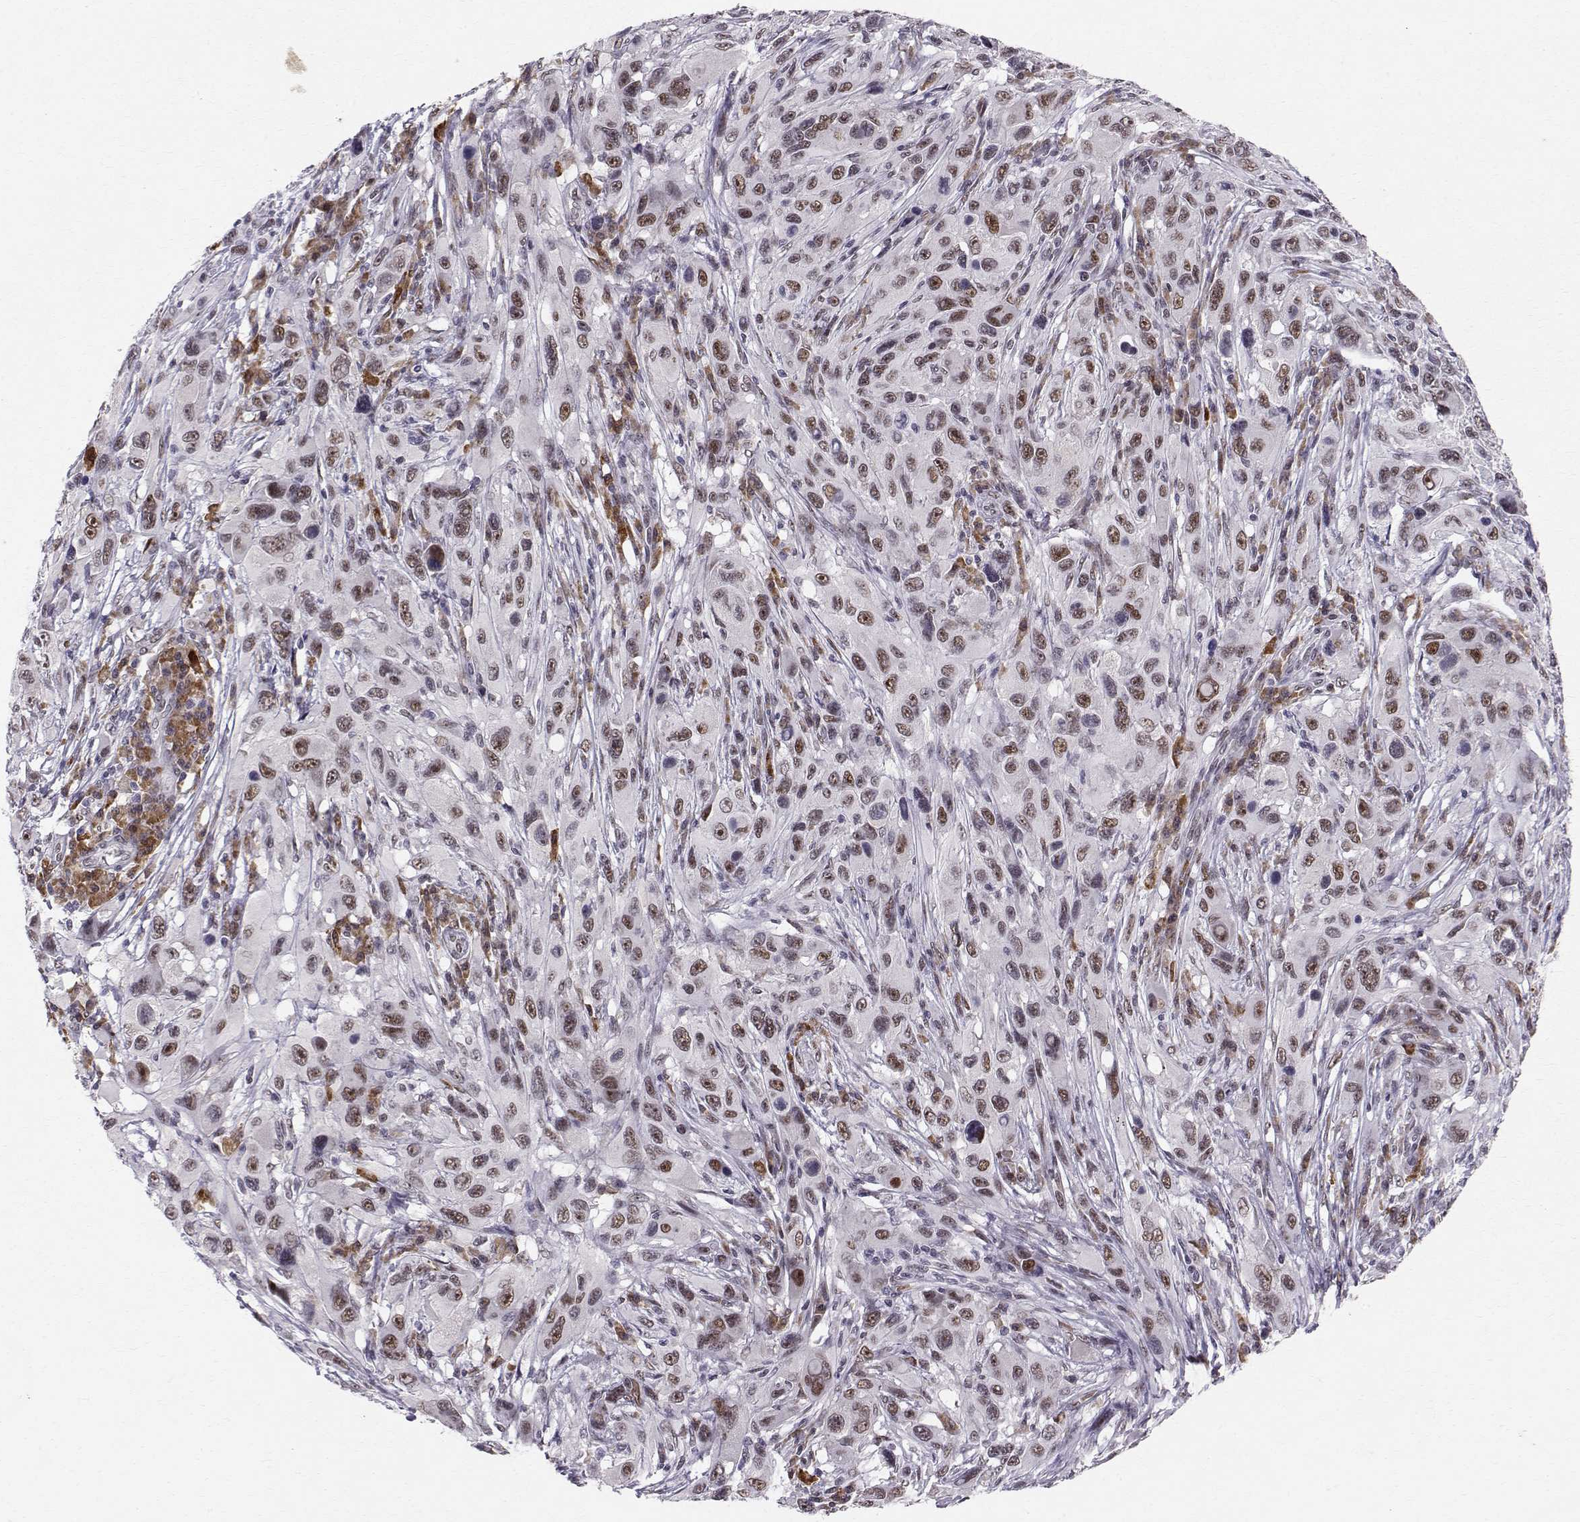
{"staining": {"intensity": "moderate", "quantity": "25%-75%", "location": "nuclear"}, "tissue": "melanoma", "cell_type": "Tumor cells", "image_type": "cancer", "snomed": [{"axis": "morphology", "description": "Malignant melanoma, NOS"}, {"axis": "topography", "description": "Skin"}], "caption": "Malignant melanoma tissue exhibits moderate nuclear positivity in about 25%-75% of tumor cells", "gene": "RPP38", "patient": {"sex": "male", "age": 53}}